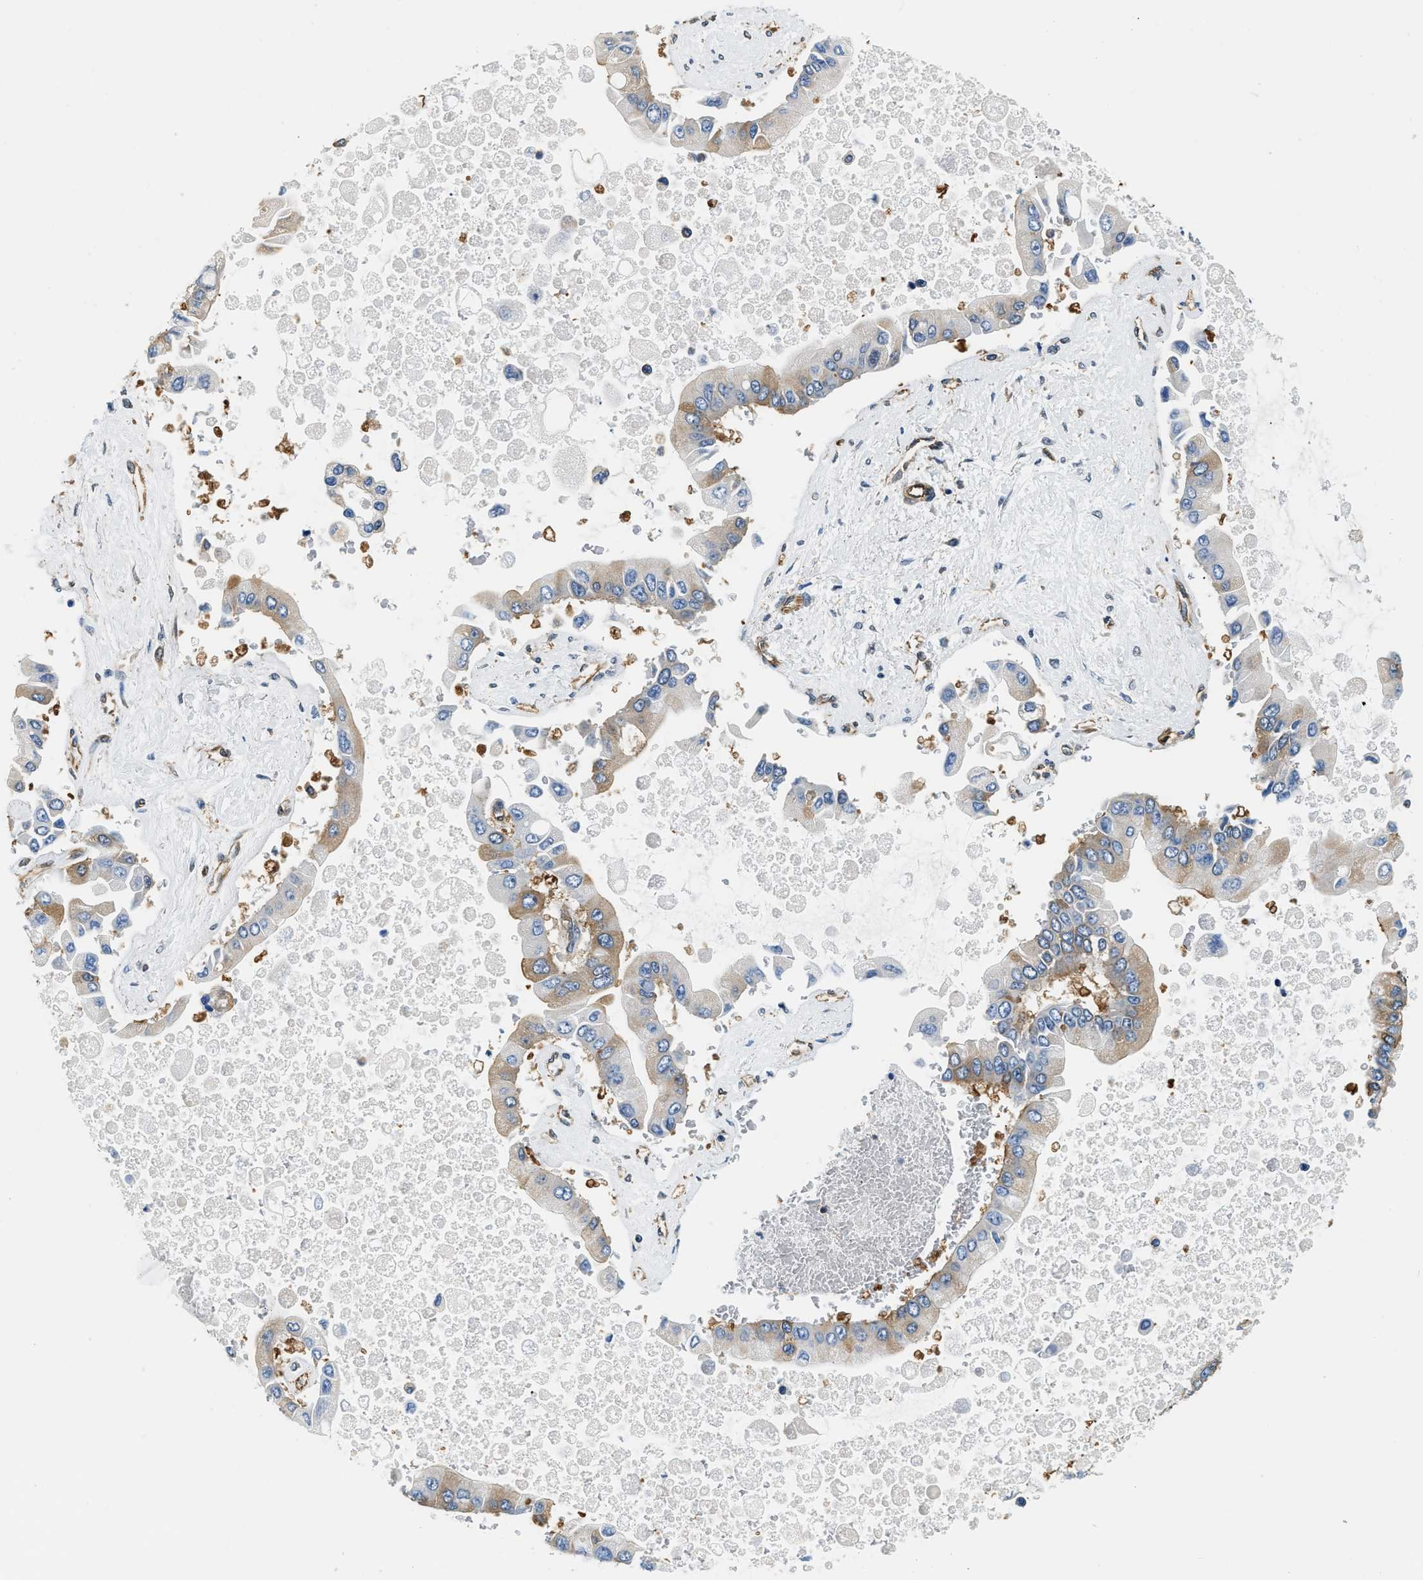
{"staining": {"intensity": "weak", "quantity": "25%-75%", "location": "cytoplasmic/membranous"}, "tissue": "liver cancer", "cell_type": "Tumor cells", "image_type": "cancer", "snomed": [{"axis": "morphology", "description": "Cholangiocarcinoma"}, {"axis": "topography", "description": "Liver"}], "caption": "Cholangiocarcinoma (liver) stained with DAB immunohistochemistry displays low levels of weak cytoplasmic/membranous positivity in approximately 25%-75% of tumor cells.", "gene": "PPP2R1B", "patient": {"sex": "male", "age": 50}}